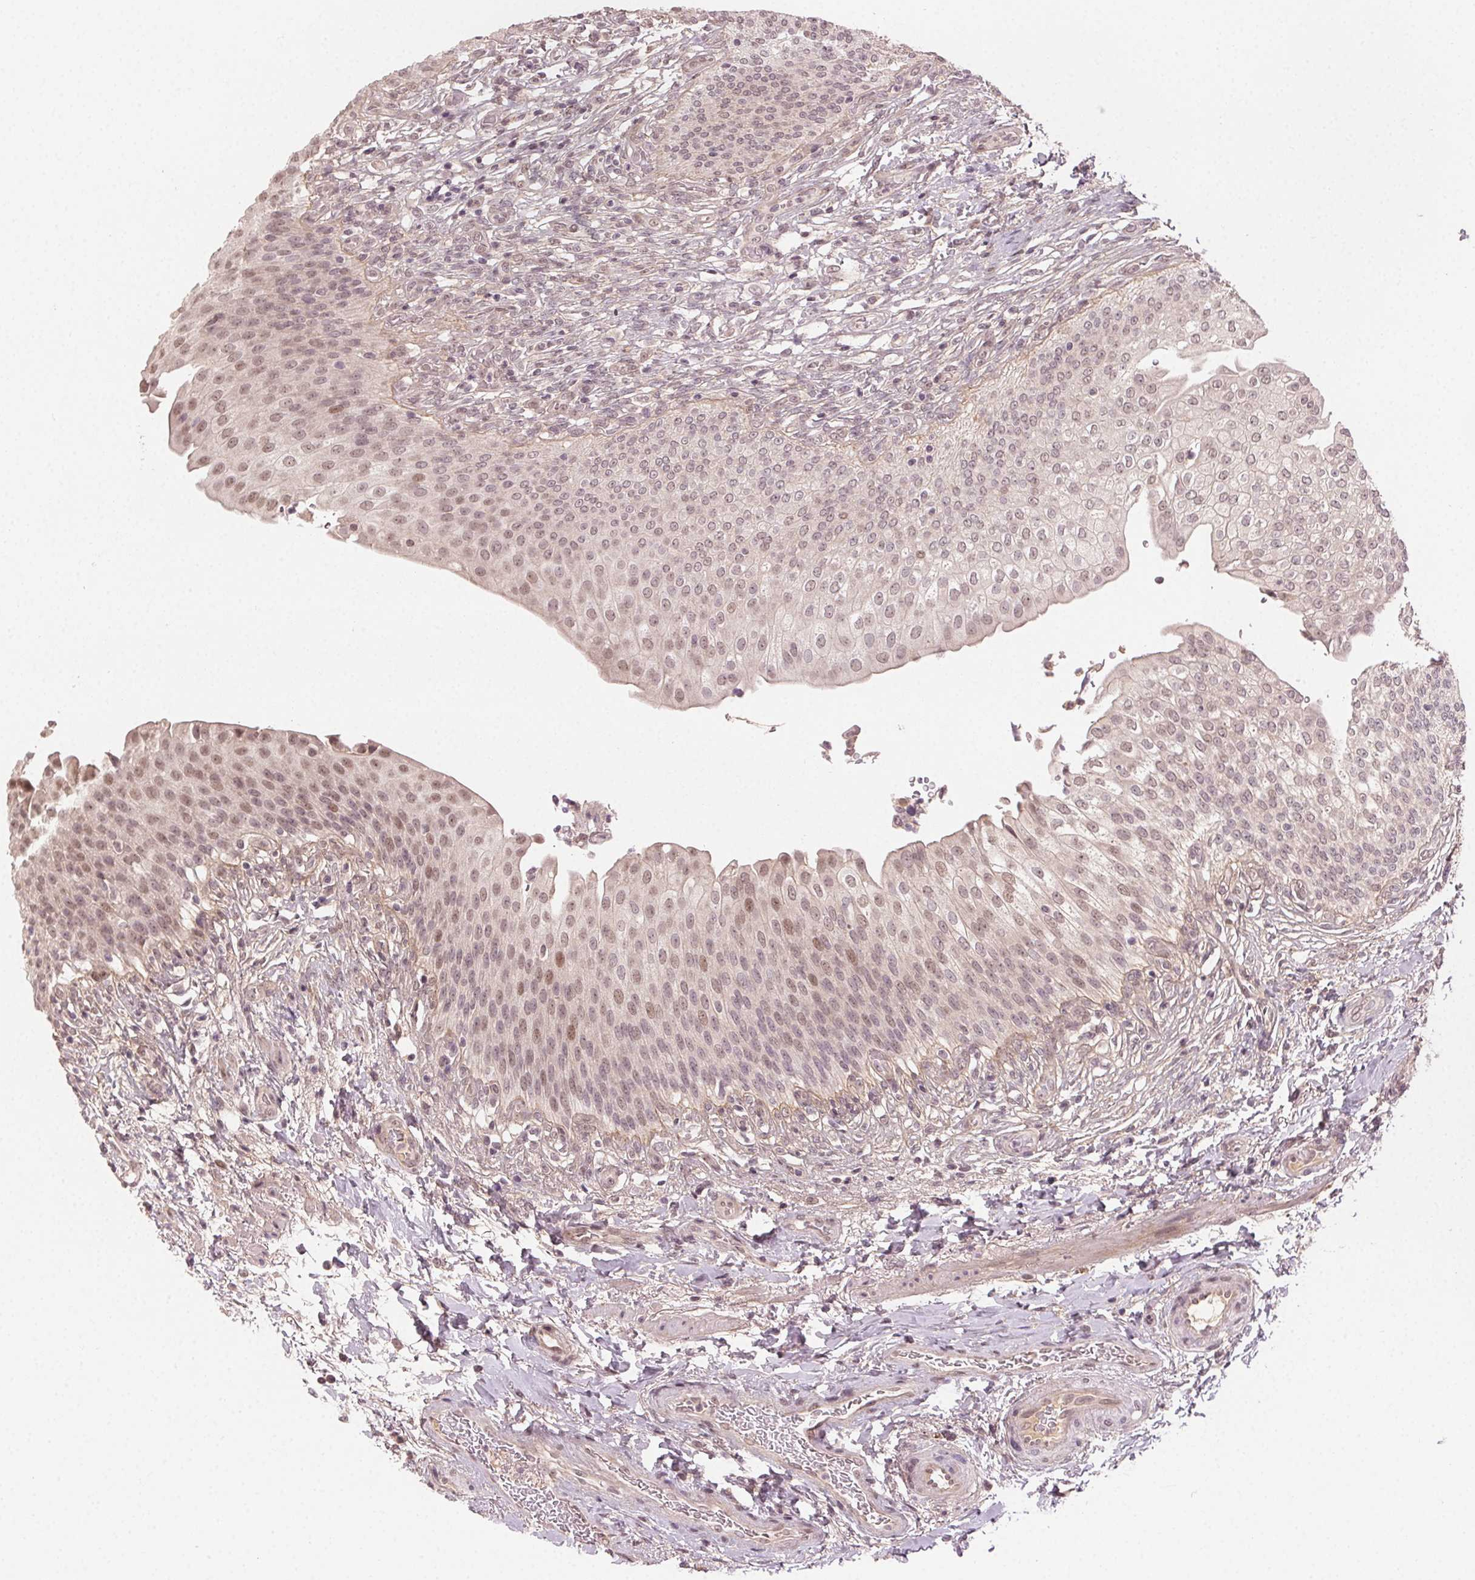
{"staining": {"intensity": "moderate", "quantity": ">75%", "location": "nuclear"}, "tissue": "urinary bladder", "cell_type": "Urothelial cells", "image_type": "normal", "snomed": [{"axis": "morphology", "description": "Normal tissue, NOS"}, {"axis": "topography", "description": "Urinary bladder"}, {"axis": "topography", "description": "Peripheral nerve tissue"}], "caption": "The immunohistochemical stain labels moderate nuclear positivity in urothelial cells of benign urinary bladder. Ihc stains the protein in brown and the nuclei are stained blue.", "gene": "TUB", "patient": {"sex": "female", "age": 60}}